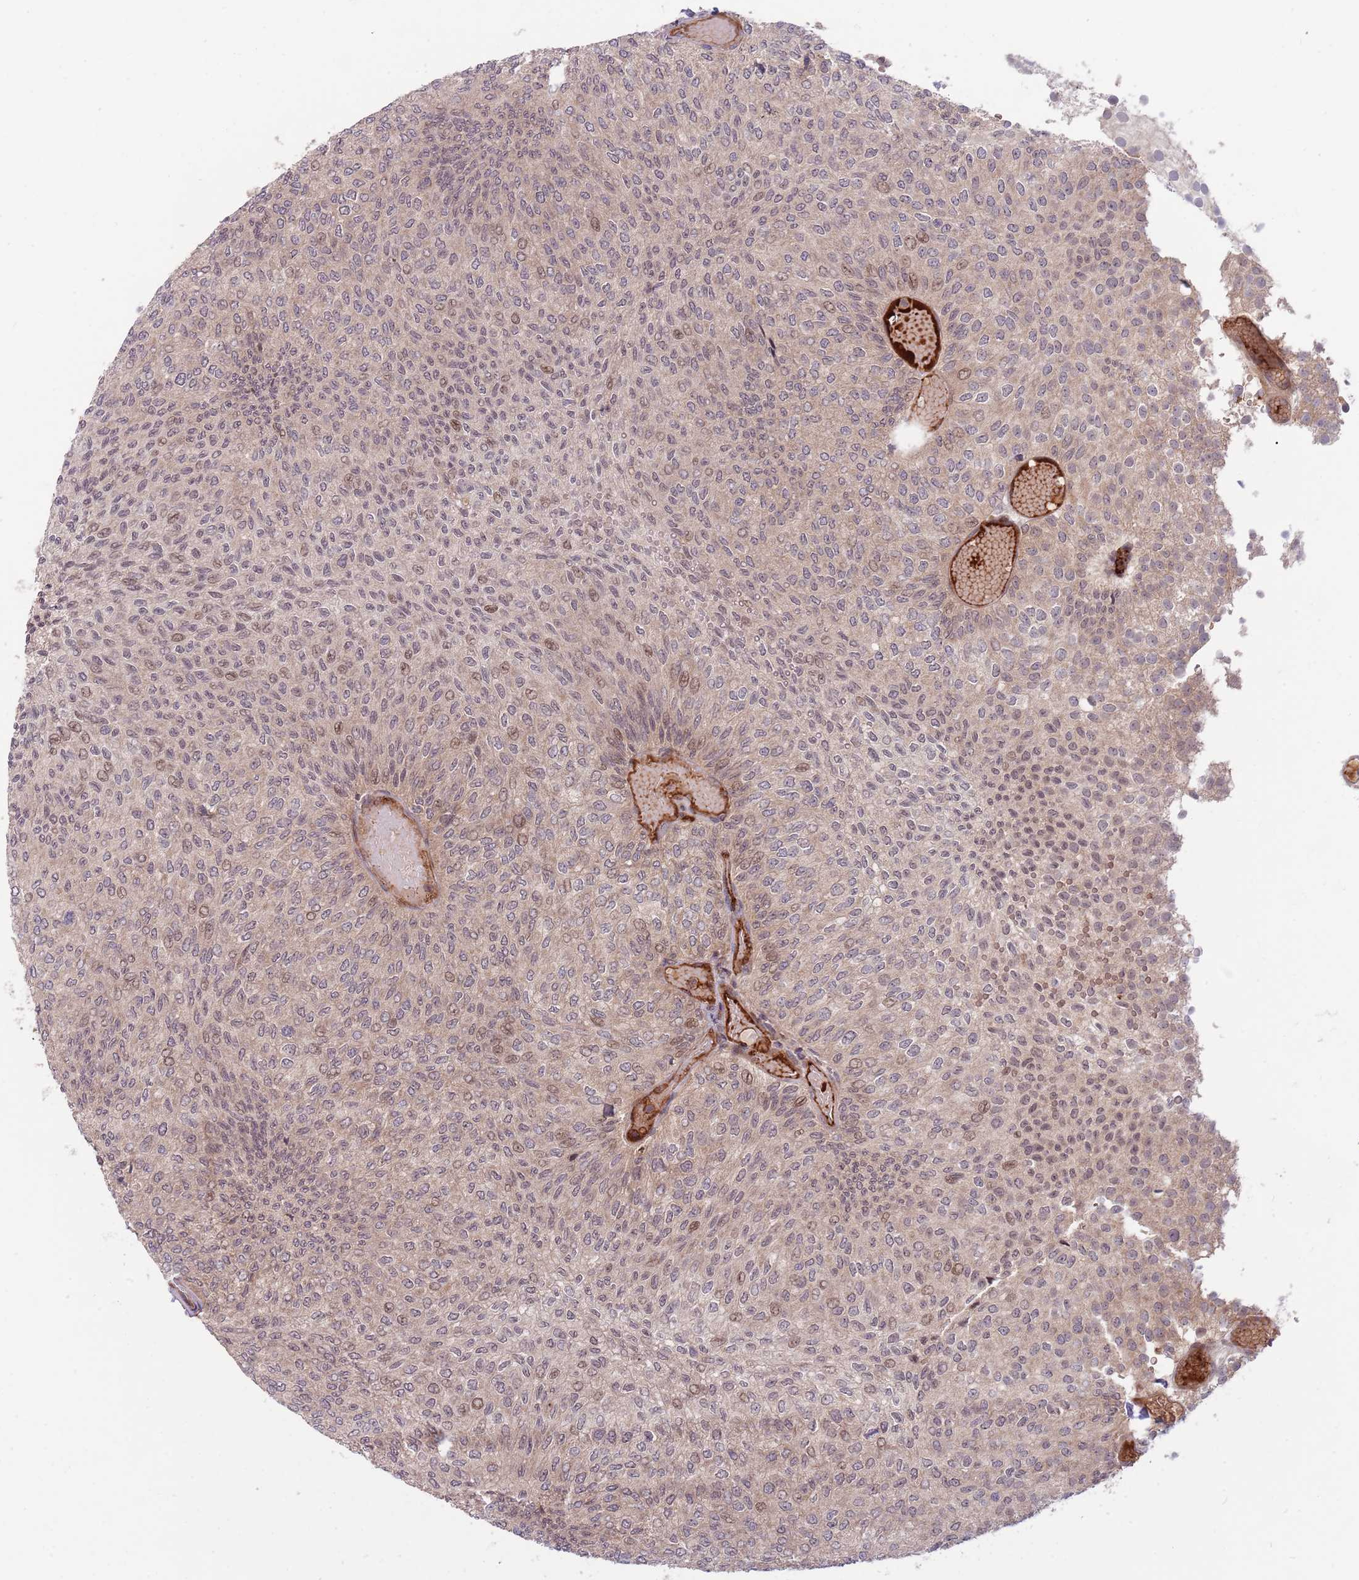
{"staining": {"intensity": "moderate", "quantity": "<25%", "location": "nuclear"}, "tissue": "urothelial cancer", "cell_type": "Tumor cells", "image_type": "cancer", "snomed": [{"axis": "morphology", "description": "Urothelial carcinoma, Low grade"}, {"axis": "topography", "description": "Urinary bladder"}], "caption": "Human low-grade urothelial carcinoma stained with a brown dye exhibits moderate nuclear positive staining in approximately <25% of tumor cells.", "gene": "NT5DC4", "patient": {"sex": "male", "age": 78}}